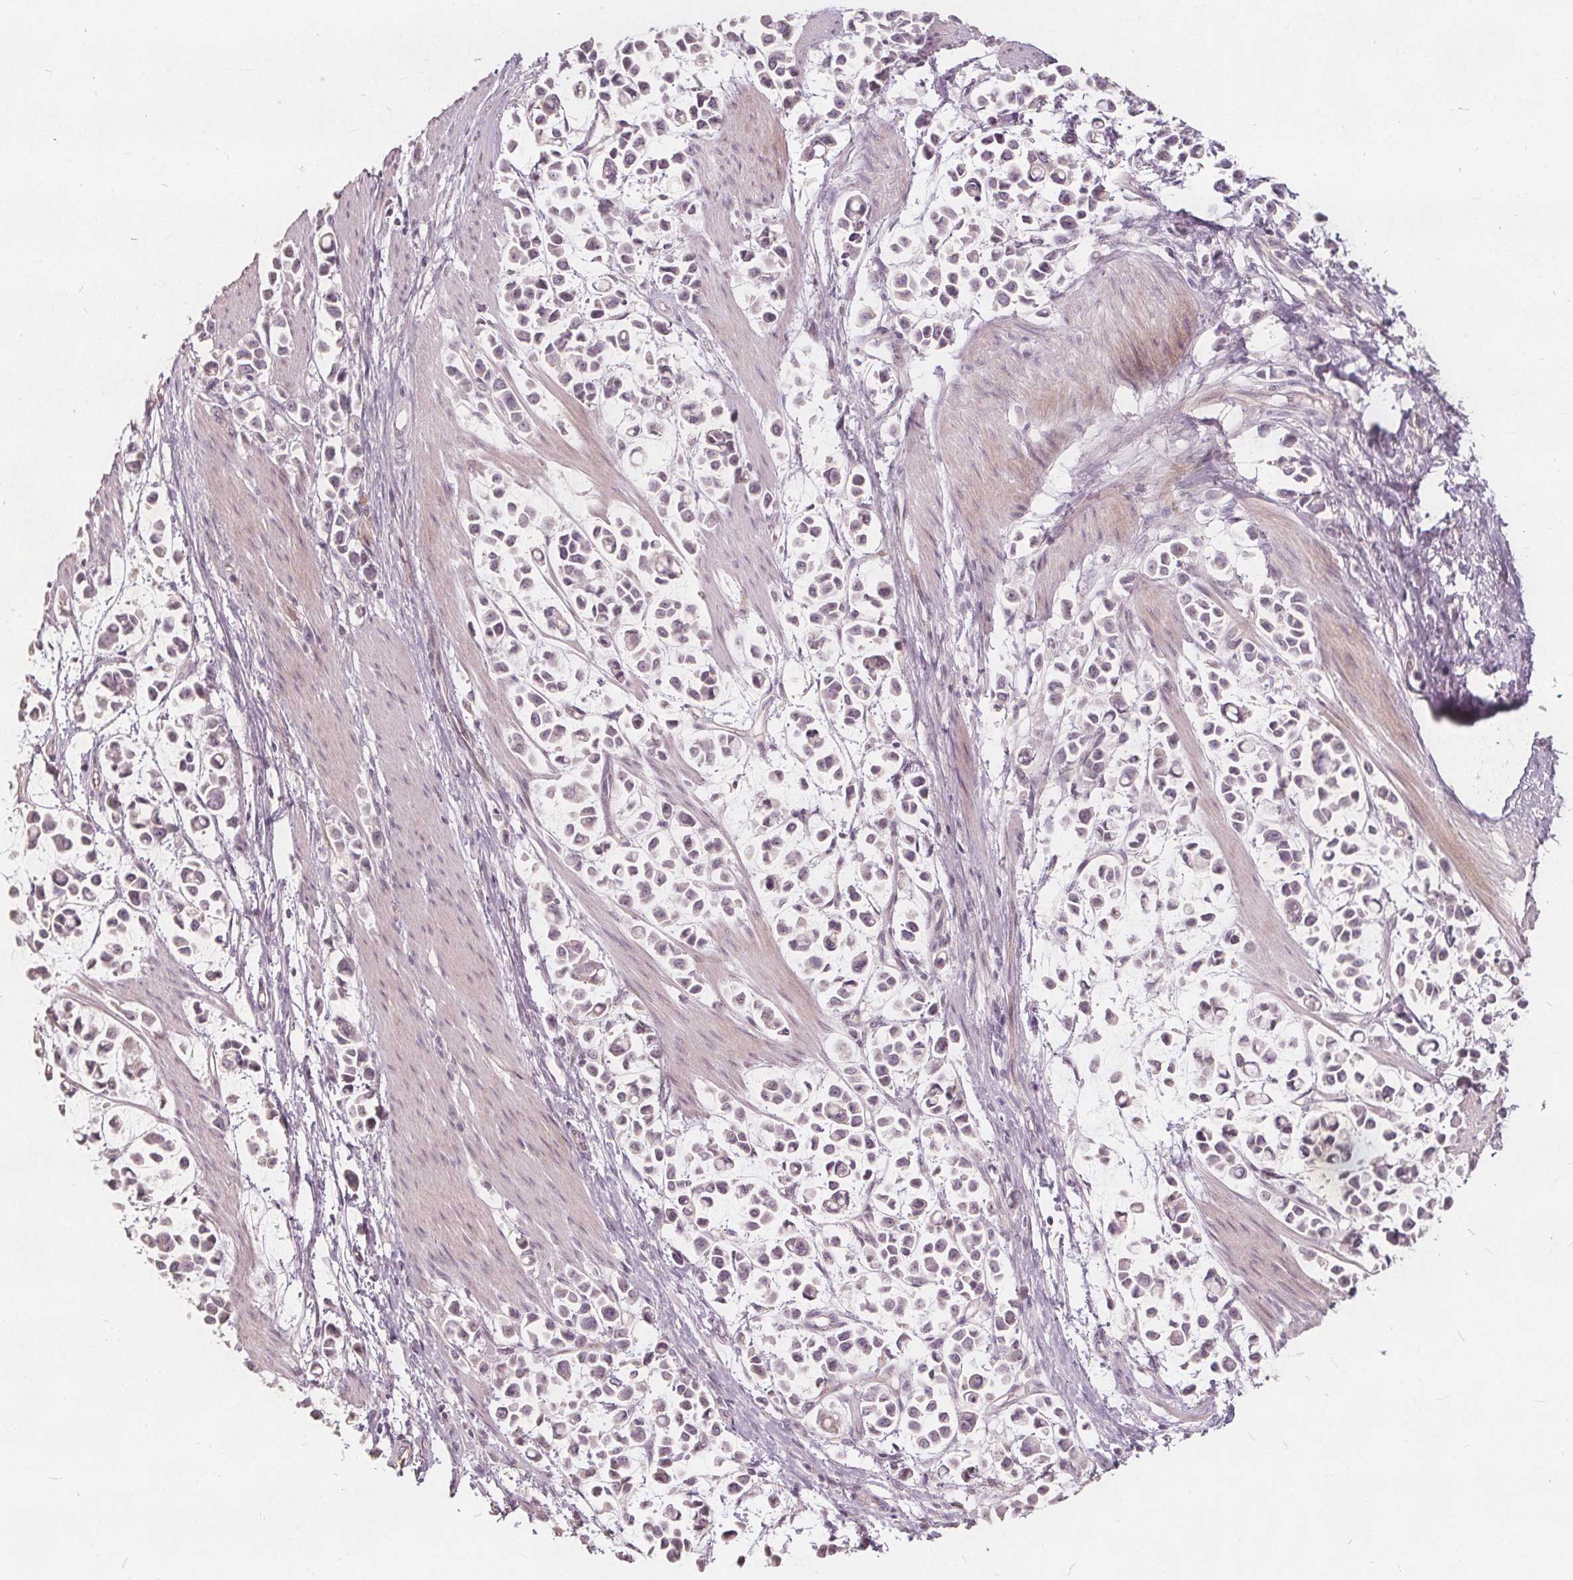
{"staining": {"intensity": "negative", "quantity": "none", "location": "none"}, "tissue": "stomach cancer", "cell_type": "Tumor cells", "image_type": "cancer", "snomed": [{"axis": "morphology", "description": "Adenocarcinoma, NOS"}, {"axis": "topography", "description": "Stomach"}], "caption": "High power microscopy micrograph of an IHC histopathology image of adenocarcinoma (stomach), revealing no significant expression in tumor cells.", "gene": "PTPRT", "patient": {"sex": "male", "age": 82}}